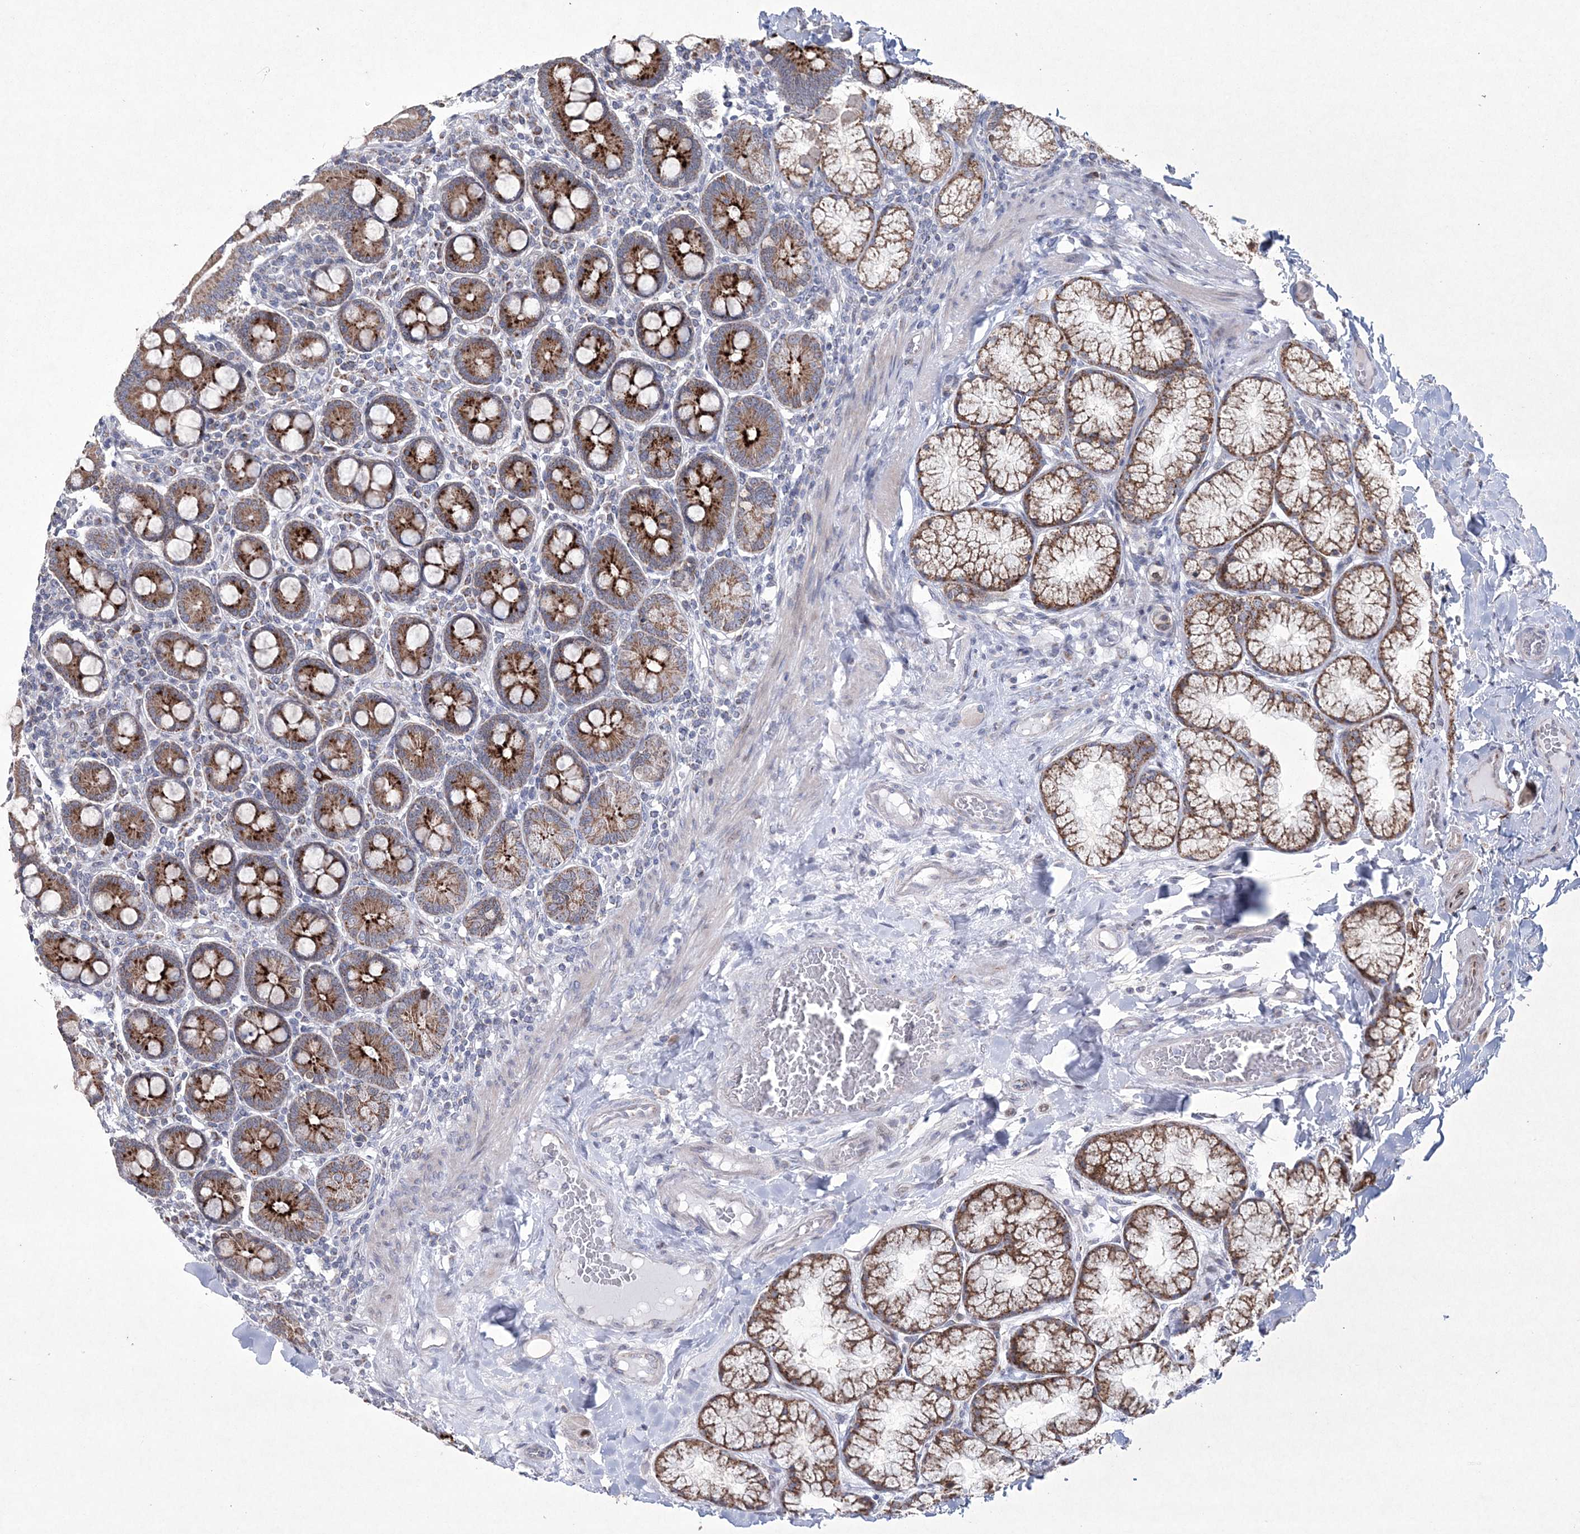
{"staining": {"intensity": "strong", "quantity": ">75%", "location": "cytoplasmic/membranous"}, "tissue": "duodenum", "cell_type": "Glandular cells", "image_type": "normal", "snomed": [{"axis": "morphology", "description": "Normal tissue, NOS"}, {"axis": "topography", "description": "Duodenum"}], "caption": "Unremarkable duodenum shows strong cytoplasmic/membranous expression in approximately >75% of glandular cells, visualized by immunohistochemistry. (Brightfield microscopy of DAB IHC at high magnification).", "gene": "CES4A", "patient": {"sex": "male", "age": 50}}